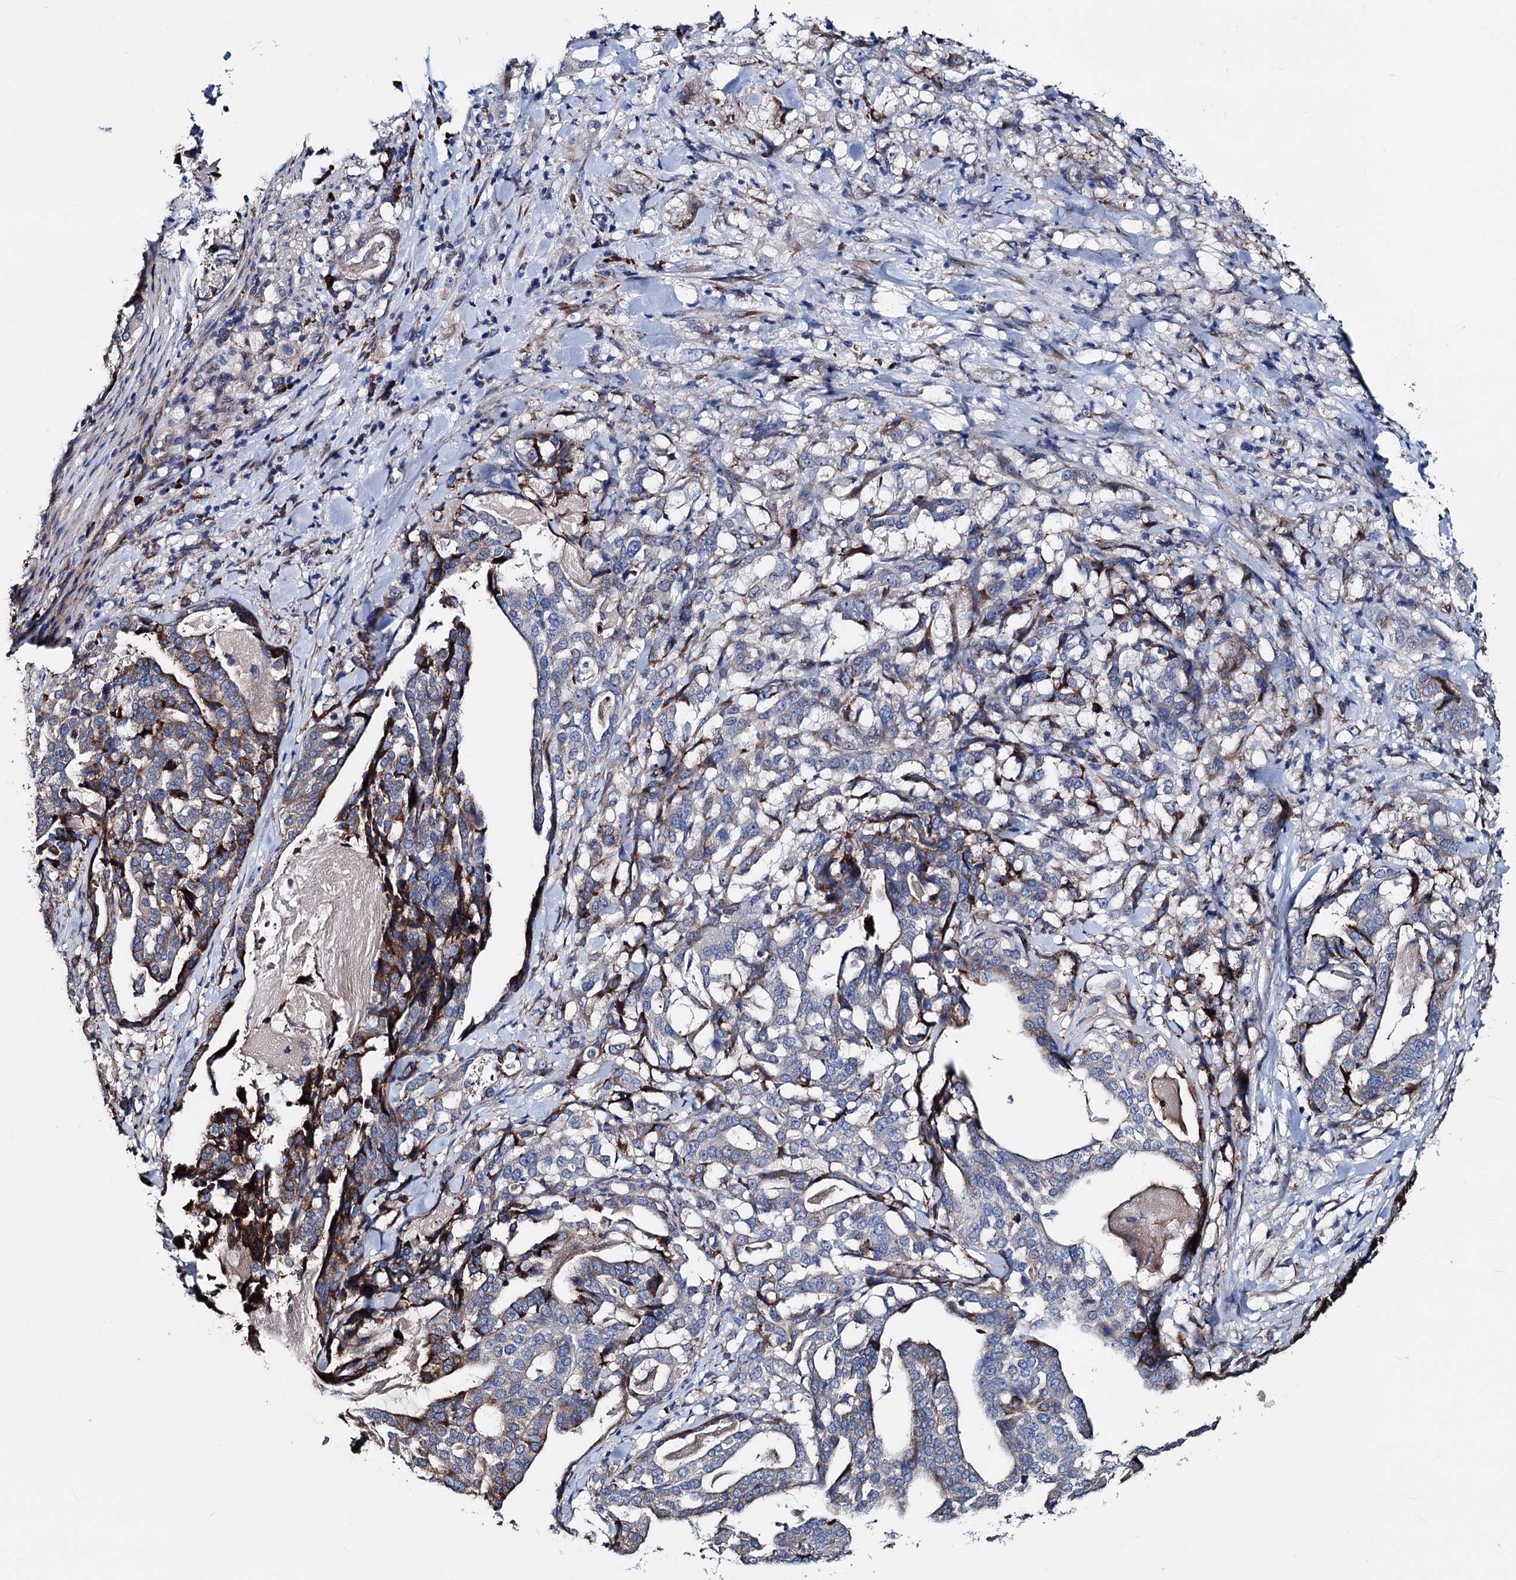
{"staining": {"intensity": "moderate", "quantity": "<25%", "location": "cytoplasmic/membranous"}, "tissue": "stomach cancer", "cell_type": "Tumor cells", "image_type": "cancer", "snomed": [{"axis": "morphology", "description": "Adenocarcinoma, NOS"}, {"axis": "topography", "description": "Stomach"}], "caption": "Brown immunohistochemical staining in adenocarcinoma (stomach) demonstrates moderate cytoplasmic/membranous expression in approximately <25% of tumor cells. (DAB IHC, brown staining for protein, blue staining for nuclei).", "gene": "AKAP11", "patient": {"sex": "male", "age": 48}}